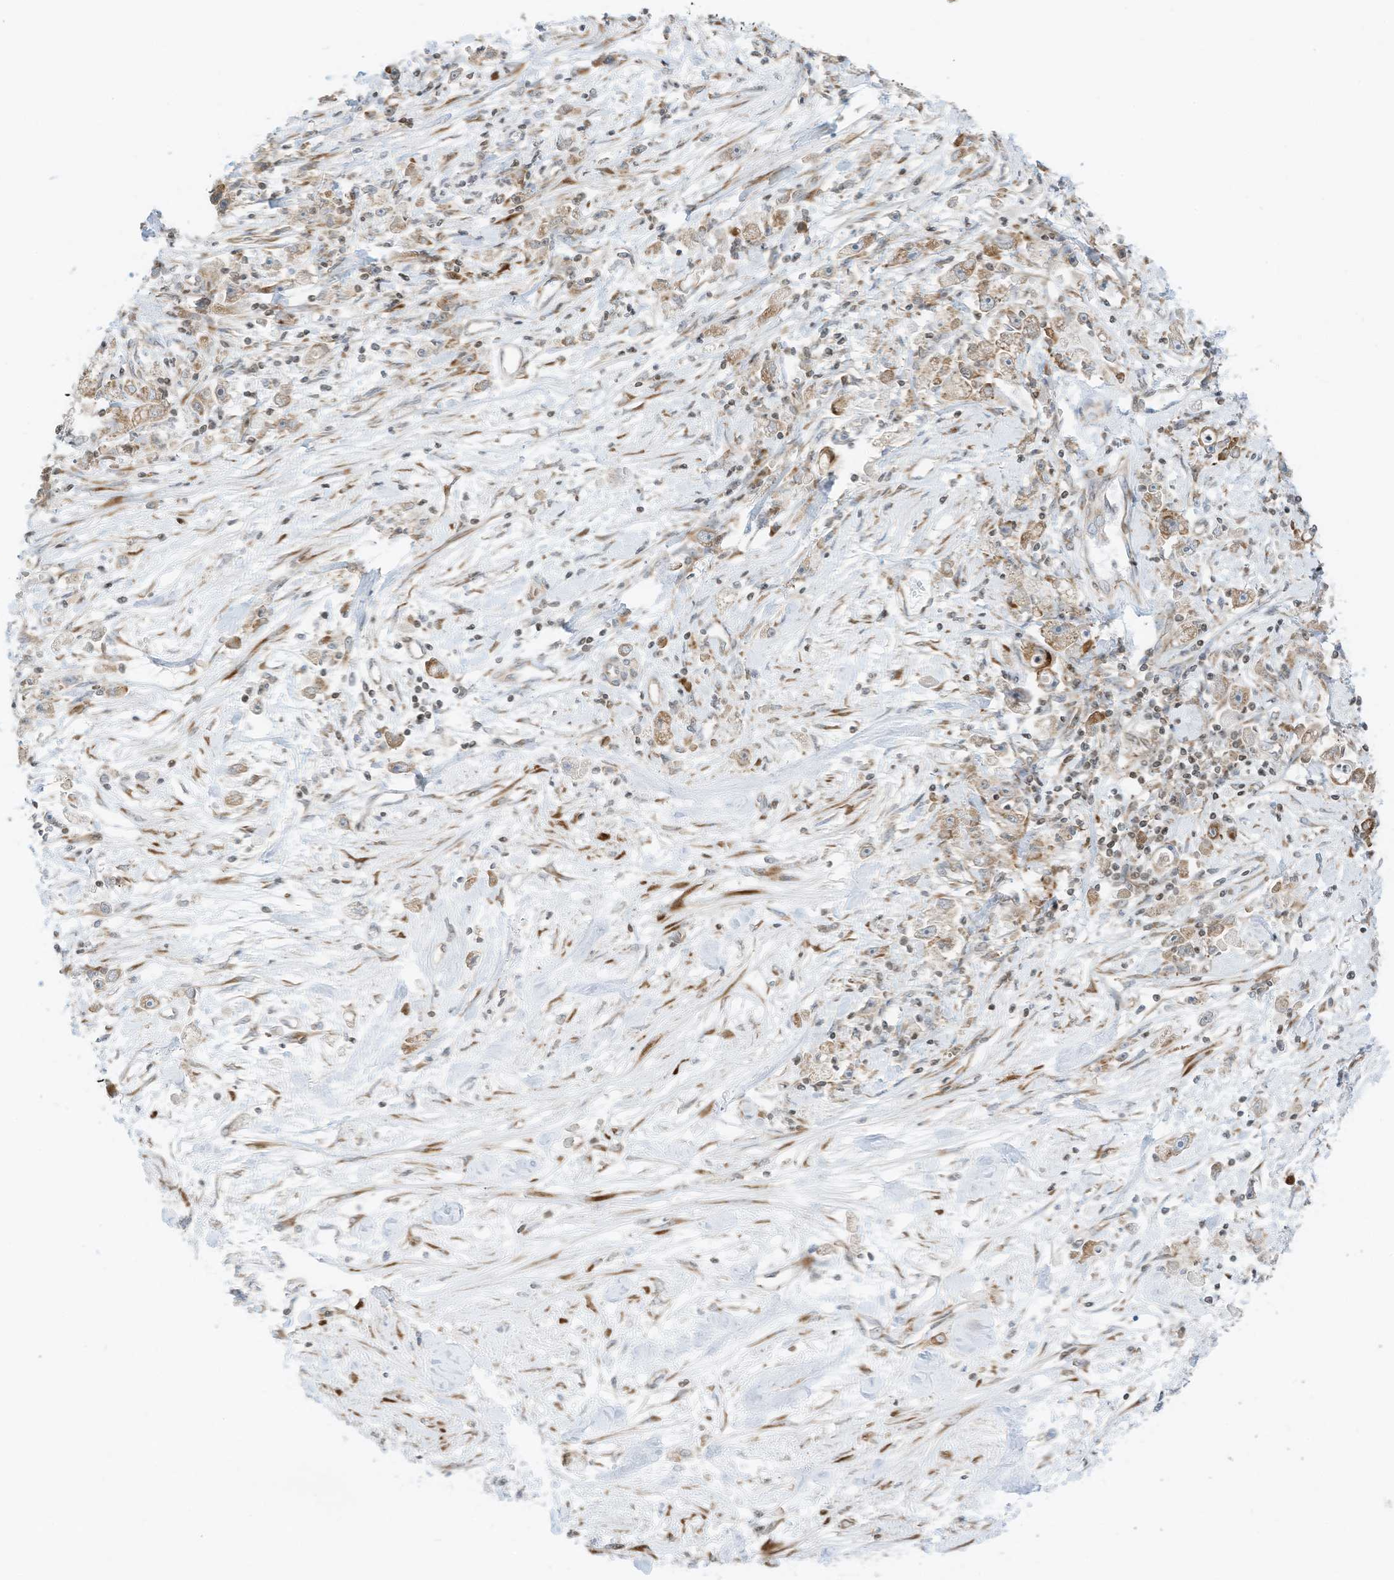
{"staining": {"intensity": "weak", "quantity": ">75%", "location": "cytoplasmic/membranous"}, "tissue": "stomach cancer", "cell_type": "Tumor cells", "image_type": "cancer", "snomed": [{"axis": "morphology", "description": "Adenocarcinoma, NOS"}, {"axis": "topography", "description": "Stomach"}], "caption": "The histopathology image shows immunohistochemical staining of adenocarcinoma (stomach). There is weak cytoplasmic/membranous positivity is identified in approximately >75% of tumor cells.", "gene": "EDF1", "patient": {"sex": "female", "age": 59}}